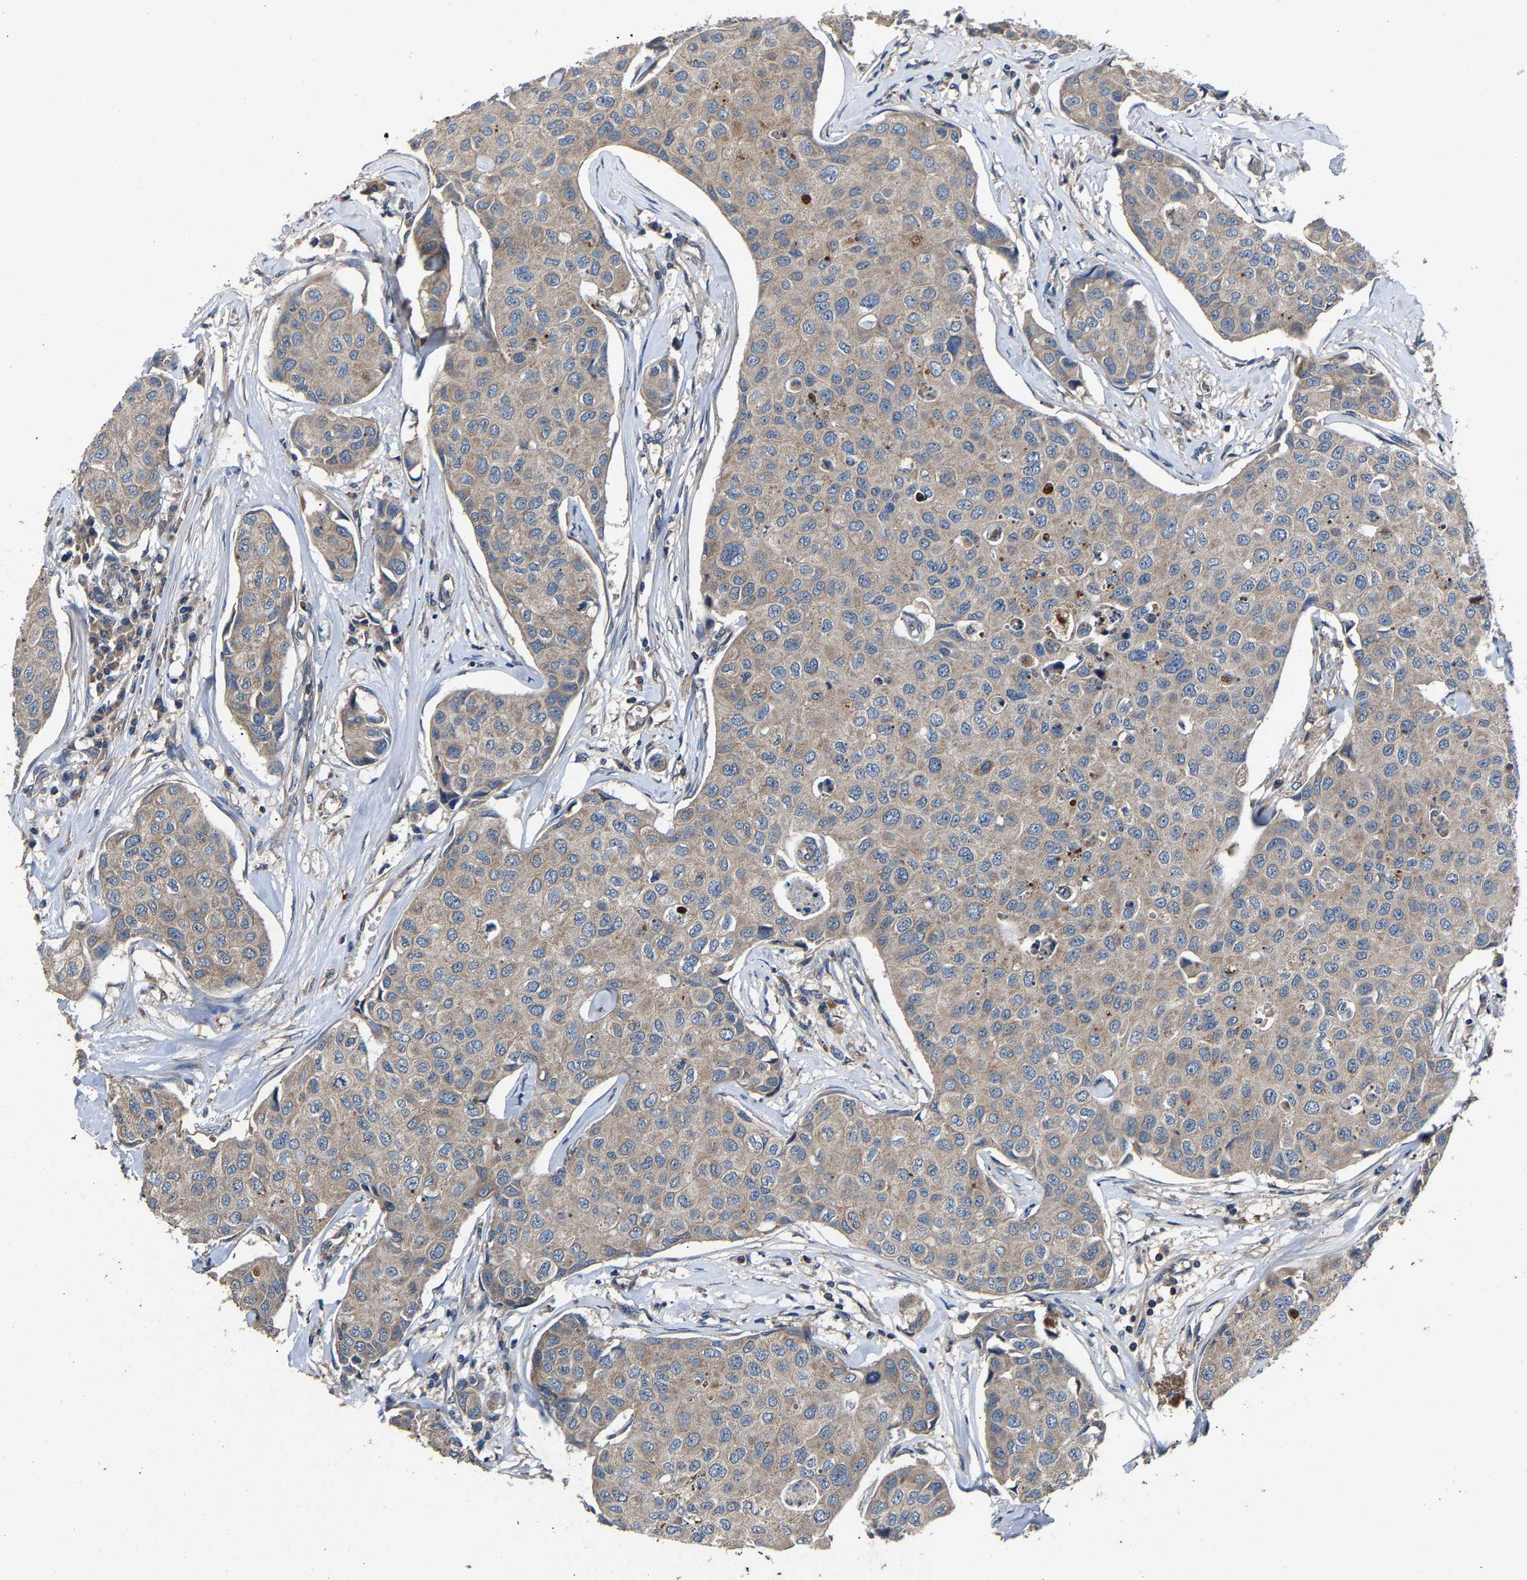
{"staining": {"intensity": "weak", "quantity": ">75%", "location": "cytoplasmic/membranous"}, "tissue": "breast cancer", "cell_type": "Tumor cells", "image_type": "cancer", "snomed": [{"axis": "morphology", "description": "Duct carcinoma"}, {"axis": "topography", "description": "Breast"}], "caption": "Tumor cells demonstrate weak cytoplasmic/membranous staining in about >75% of cells in breast cancer.", "gene": "PPID", "patient": {"sex": "female", "age": 80}}